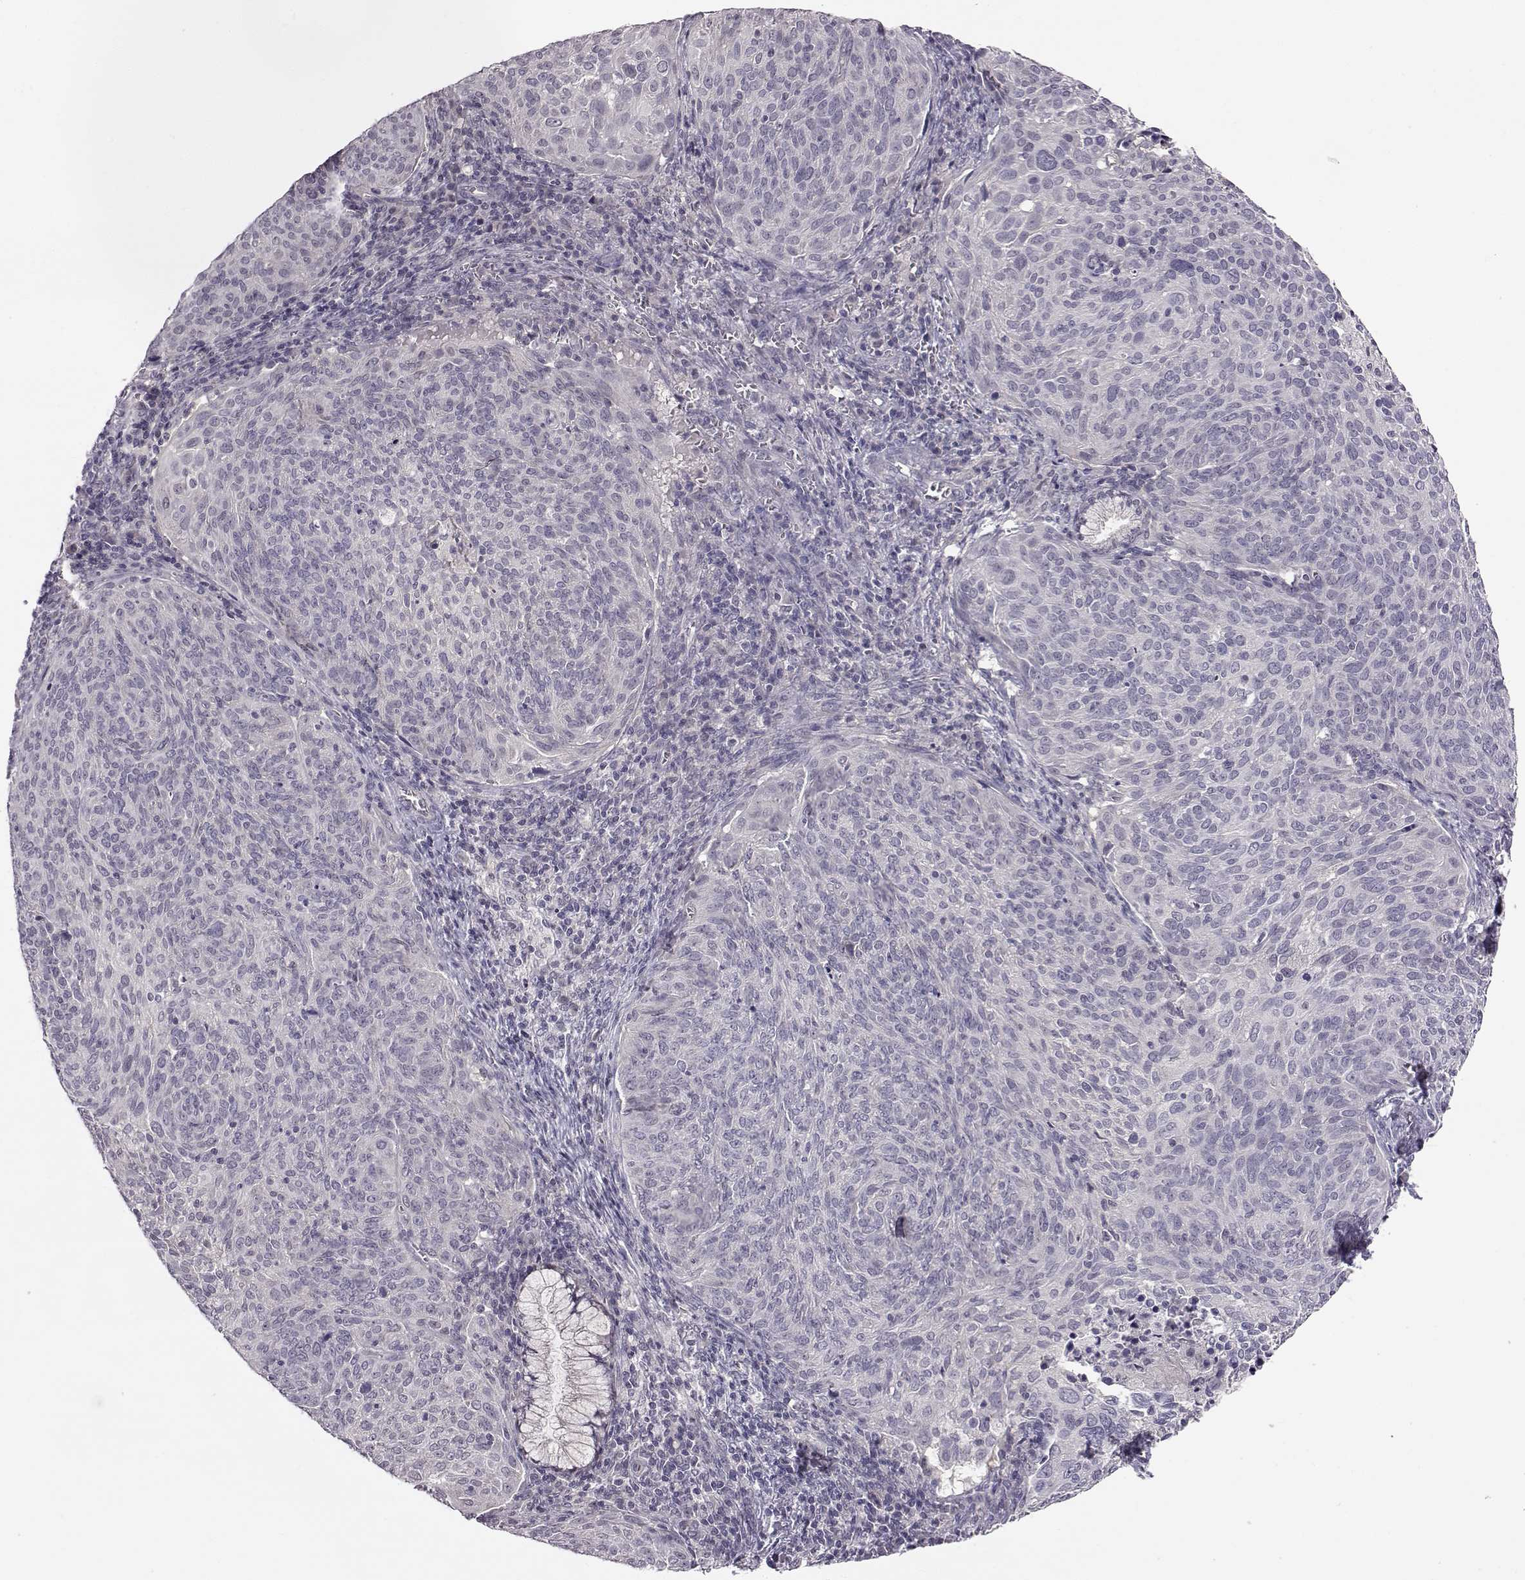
{"staining": {"intensity": "negative", "quantity": "none", "location": "none"}, "tissue": "cervical cancer", "cell_type": "Tumor cells", "image_type": "cancer", "snomed": [{"axis": "morphology", "description": "Squamous cell carcinoma, NOS"}, {"axis": "topography", "description": "Cervix"}], "caption": "Histopathology image shows no significant protein positivity in tumor cells of cervical cancer. (DAB IHC with hematoxylin counter stain).", "gene": "C10orf62", "patient": {"sex": "female", "age": 39}}